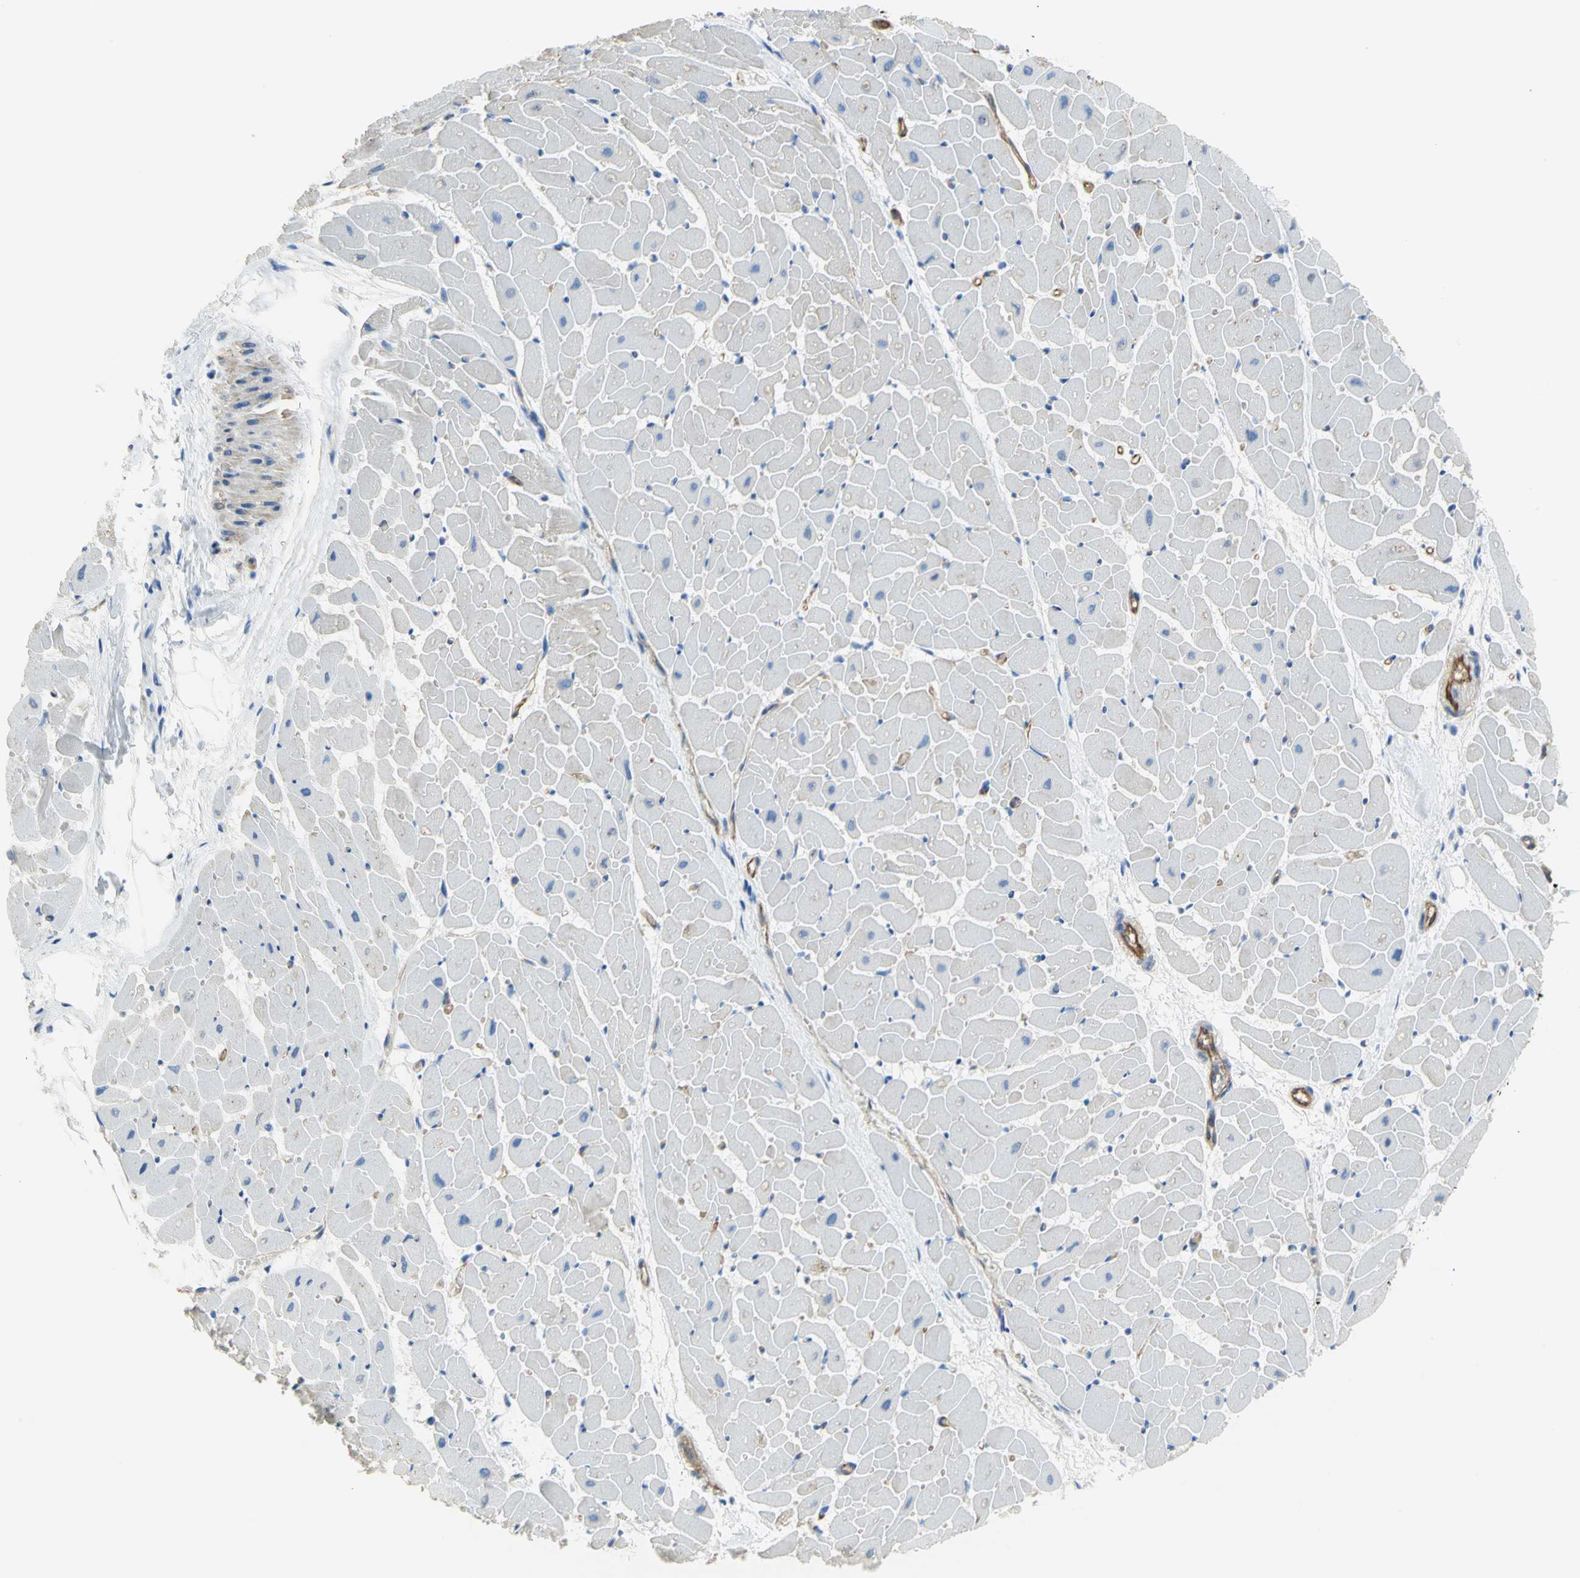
{"staining": {"intensity": "negative", "quantity": "none", "location": "none"}, "tissue": "heart muscle", "cell_type": "Cardiomyocytes", "image_type": "normal", "snomed": [{"axis": "morphology", "description": "Normal tissue, NOS"}, {"axis": "topography", "description": "Heart"}], "caption": "Cardiomyocytes show no significant protein expression in unremarkable heart muscle. (Brightfield microscopy of DAB (3,3'-diaminobenzidine) IHC at high magnification).", "gene": "FLNB", "patient": {"sex": "female", "age": 19}}